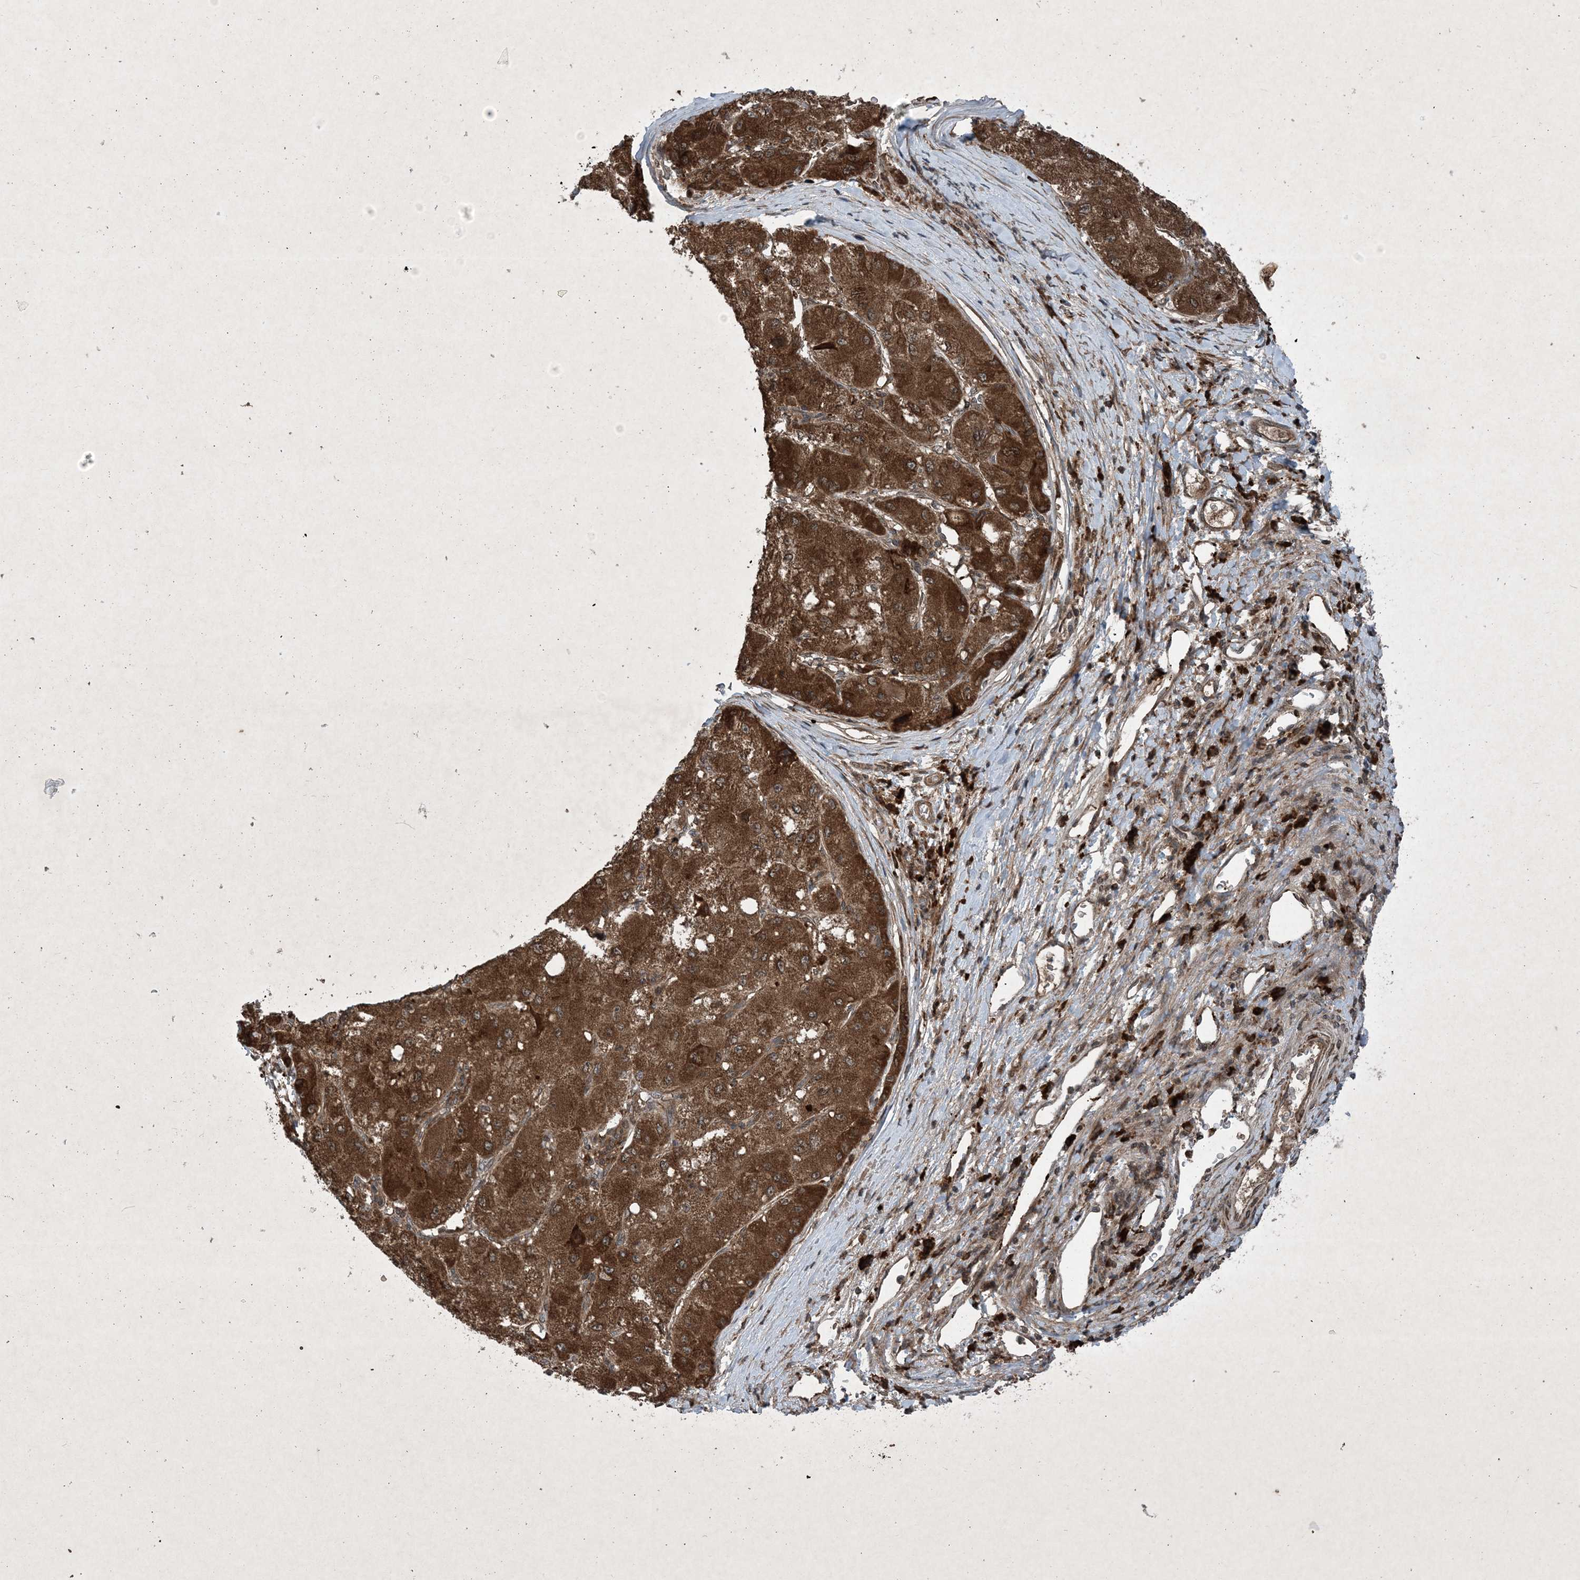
{"staining": {"intensity": "strong", "quantity": ">75%", "location": "cytoplasmic/membranous"}, "tissue": "liver cancer", "cell_type": "Tumor cells", "image_type": "cancer", "snomed": [{"axis": "morphology", "description": "Carcinoma, Hepatocellular, NOS"}, {"axis": "topography", "description": "Liver"}], "caption": "Immunohistochemical staining of hepatocellular carcinoma (liver) exhibits strong cytoplasmic/membranous protein positivity in approximately >75% of tumor cells.", "gene": "GNG5", "patient": {"sex": "male", "age": 80}}